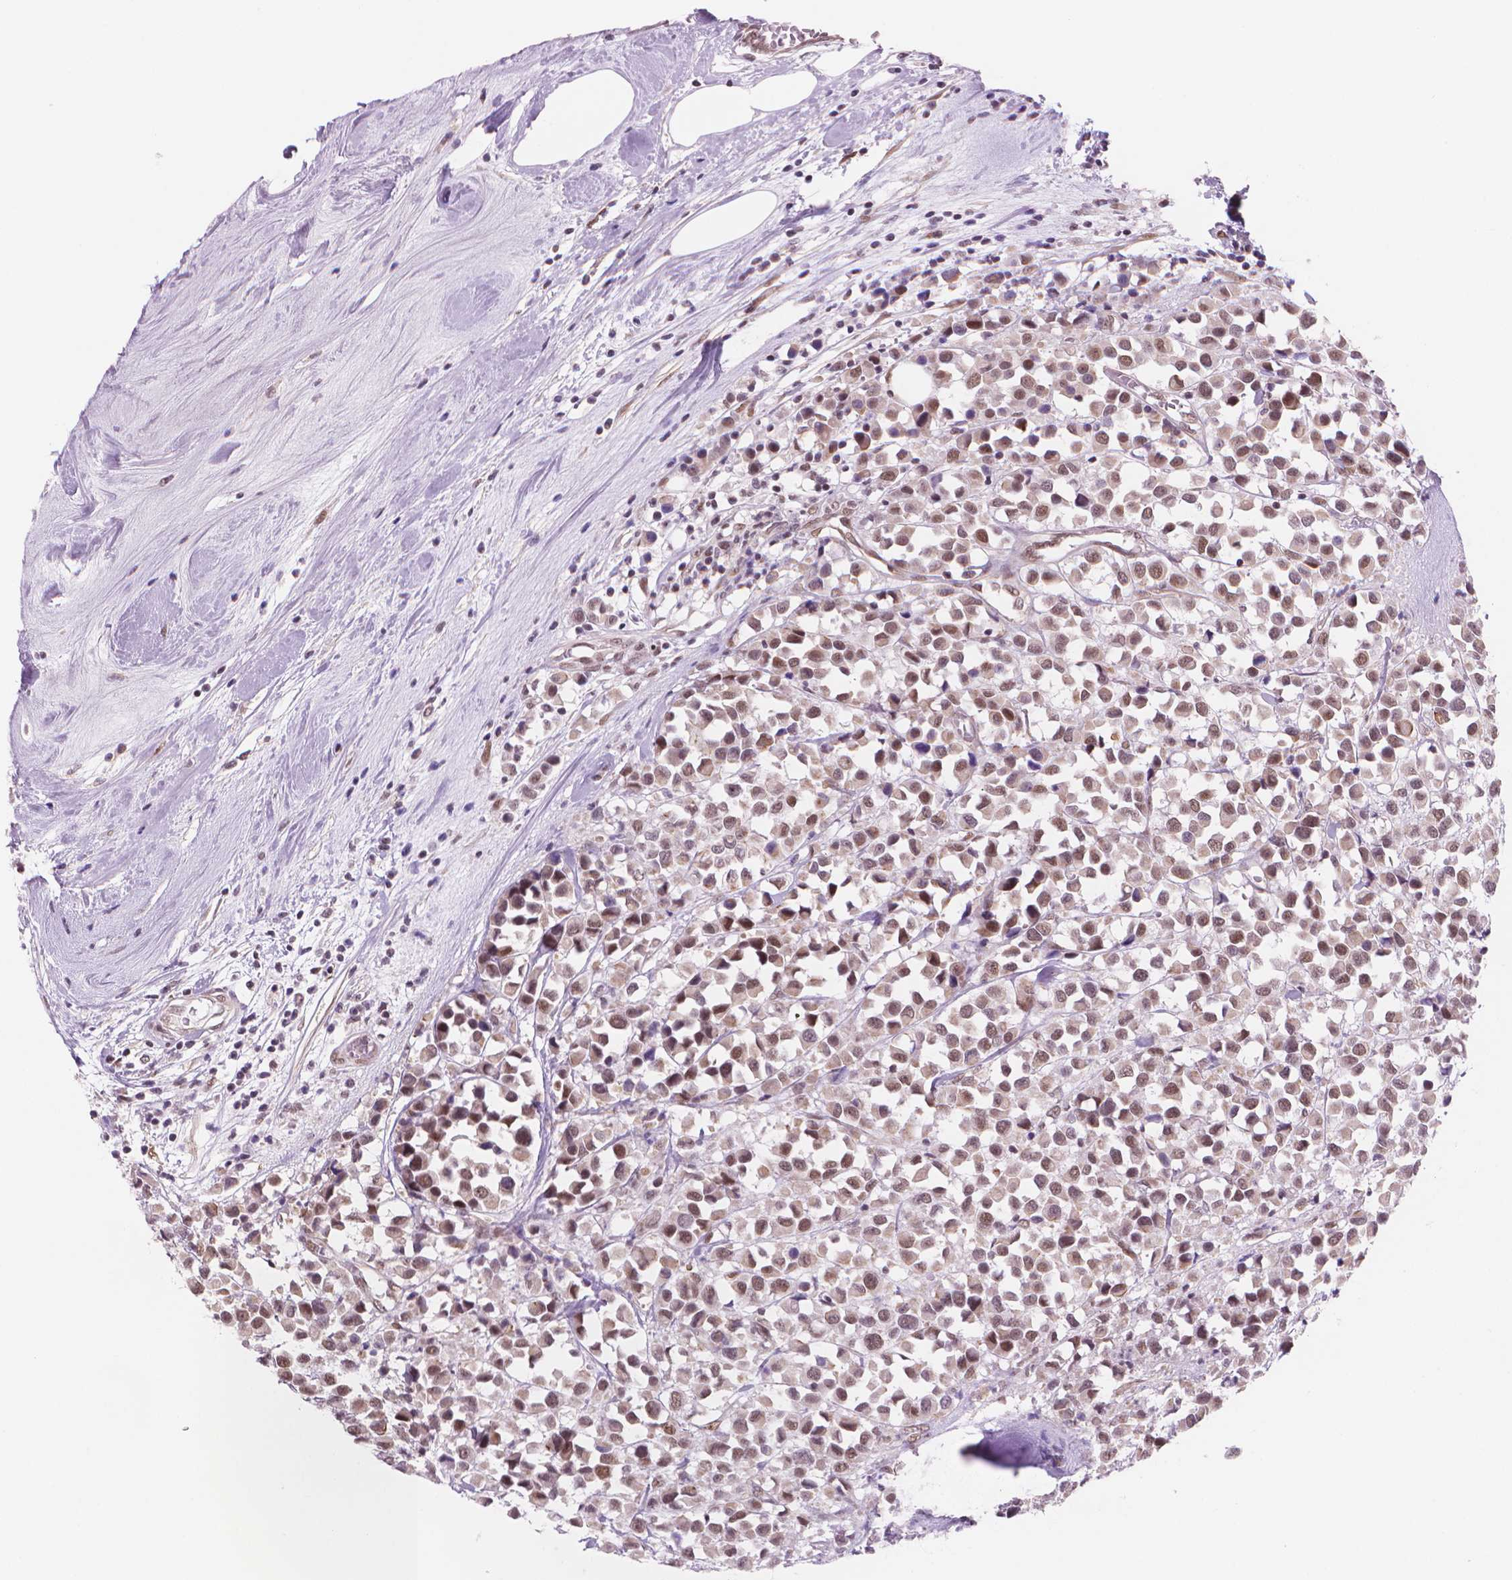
{"staining": {"intensity": "moderate", "quantity": ">75%", "location": "nuclear"}, "tissue": "breast cancer", "cell_type": "Tumor cells", "image_type": "cancer", "snomed": [{"axis": "morphology", "description": "Duct carcinoma"}, {"axis": "topography", "description": "Breast"}], "caption": "Moderate nuclear expression is identified in about >75% of tumor cells in invasive ductal carcinoma (breast). Using DAB (brown) and hematoxylin (blue) stains, captured at high magnification using brightfield microscopy.", "gene": "POLR3D", "patient": {"sex": "female", "age": 61}}